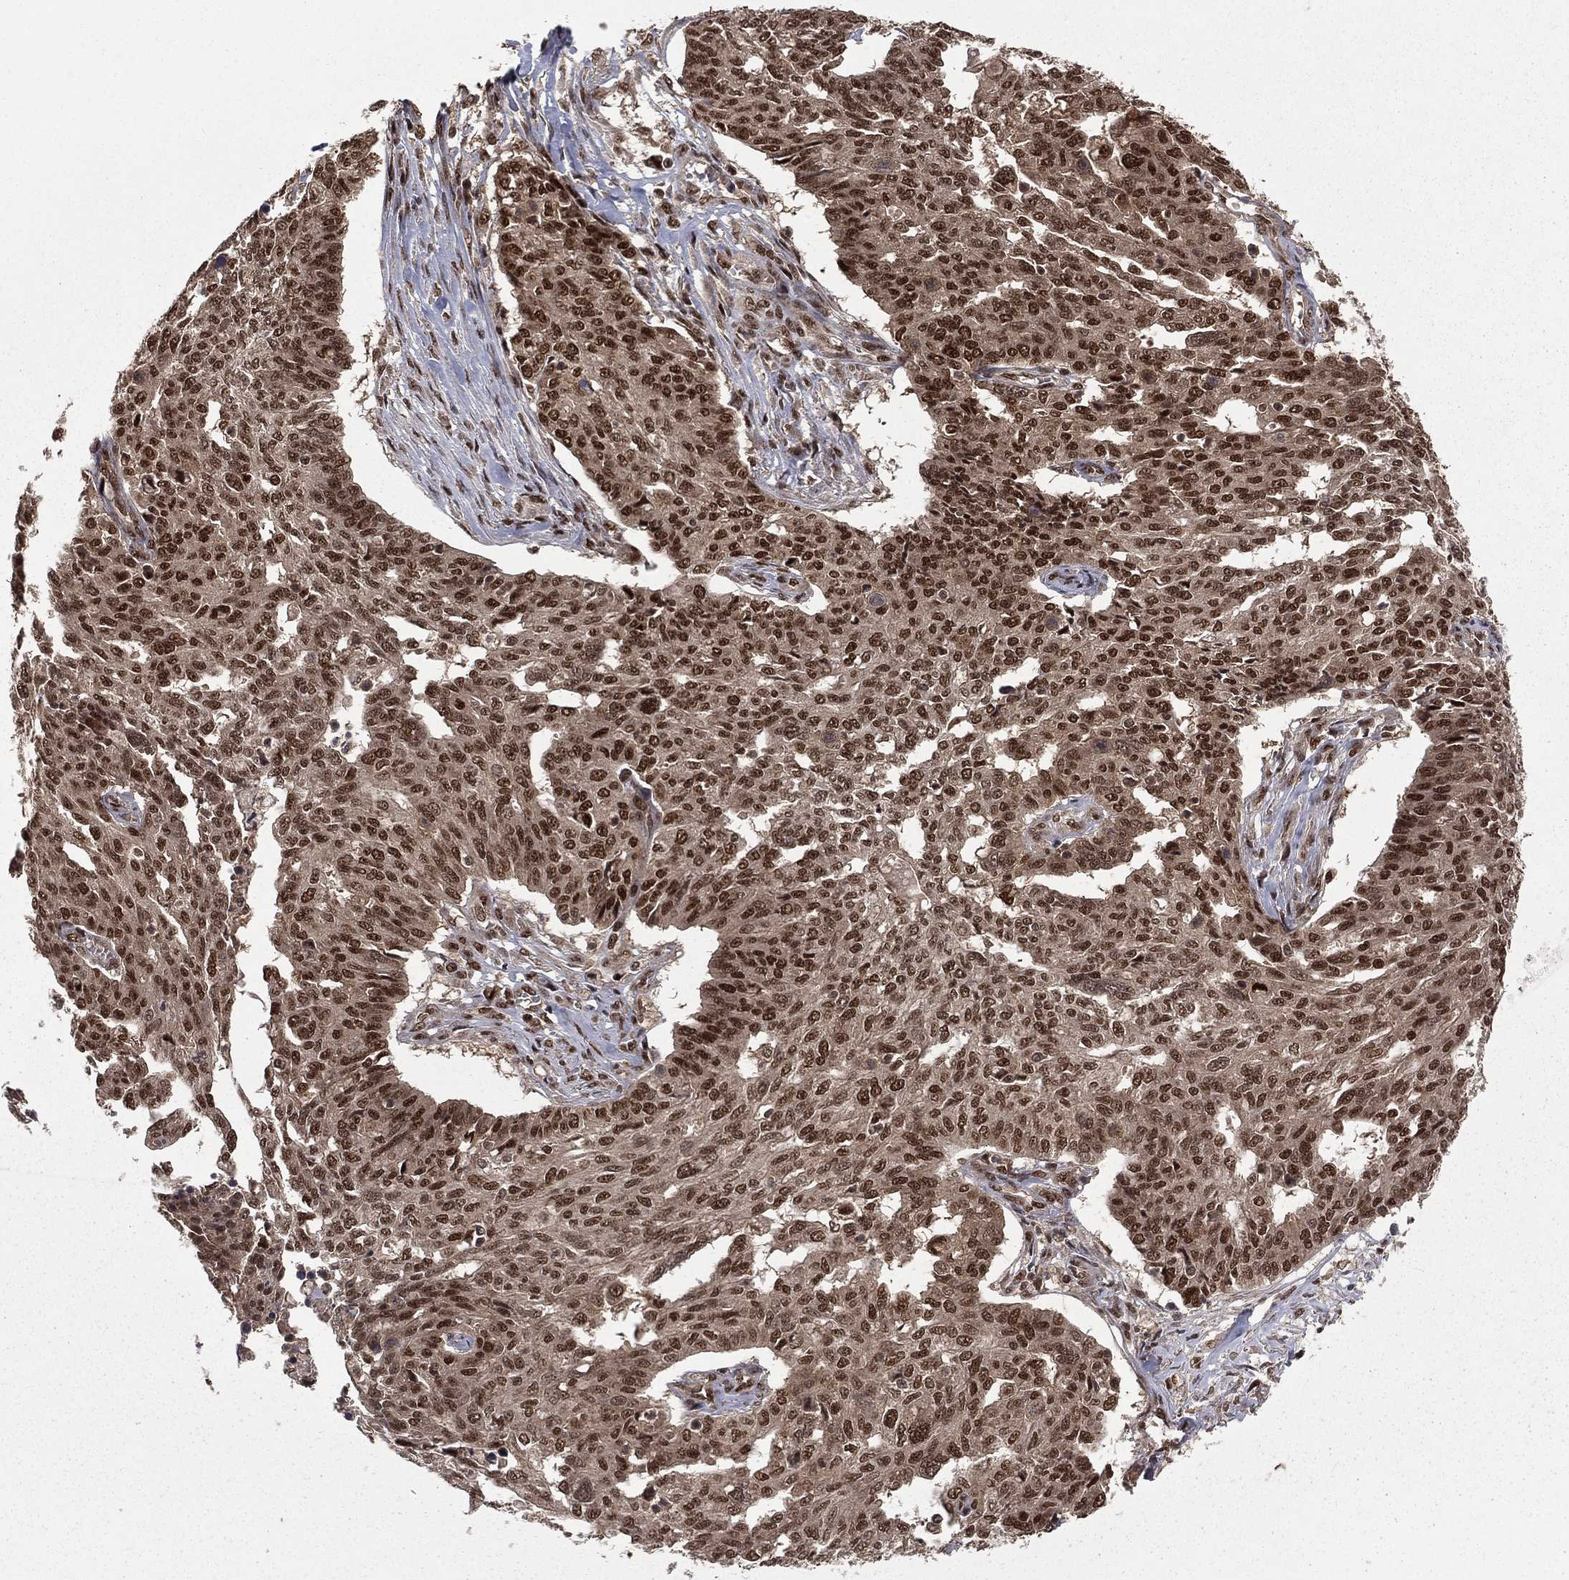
{"staining": {"intensity": "strong", "quantity": ">75%", "location": "nuclear"}, "tissue": "ovarian cancer", "cell_type": "Tumor cells", "image_type": "cancer", "snomed": [{"axis": "morphology", "description": "Cystadenocarcinoma, serous, NOS"}, {"axis": "topography", "description": "Ovary"}], "caption": "Immunohistochemical staining of ovarian cancer demonstrates high levels of strong nuclear protein expression in approximately >75% of tumor cells.", "gene": "JMJD6", "patient": {"sex": "female", "age": 67}}